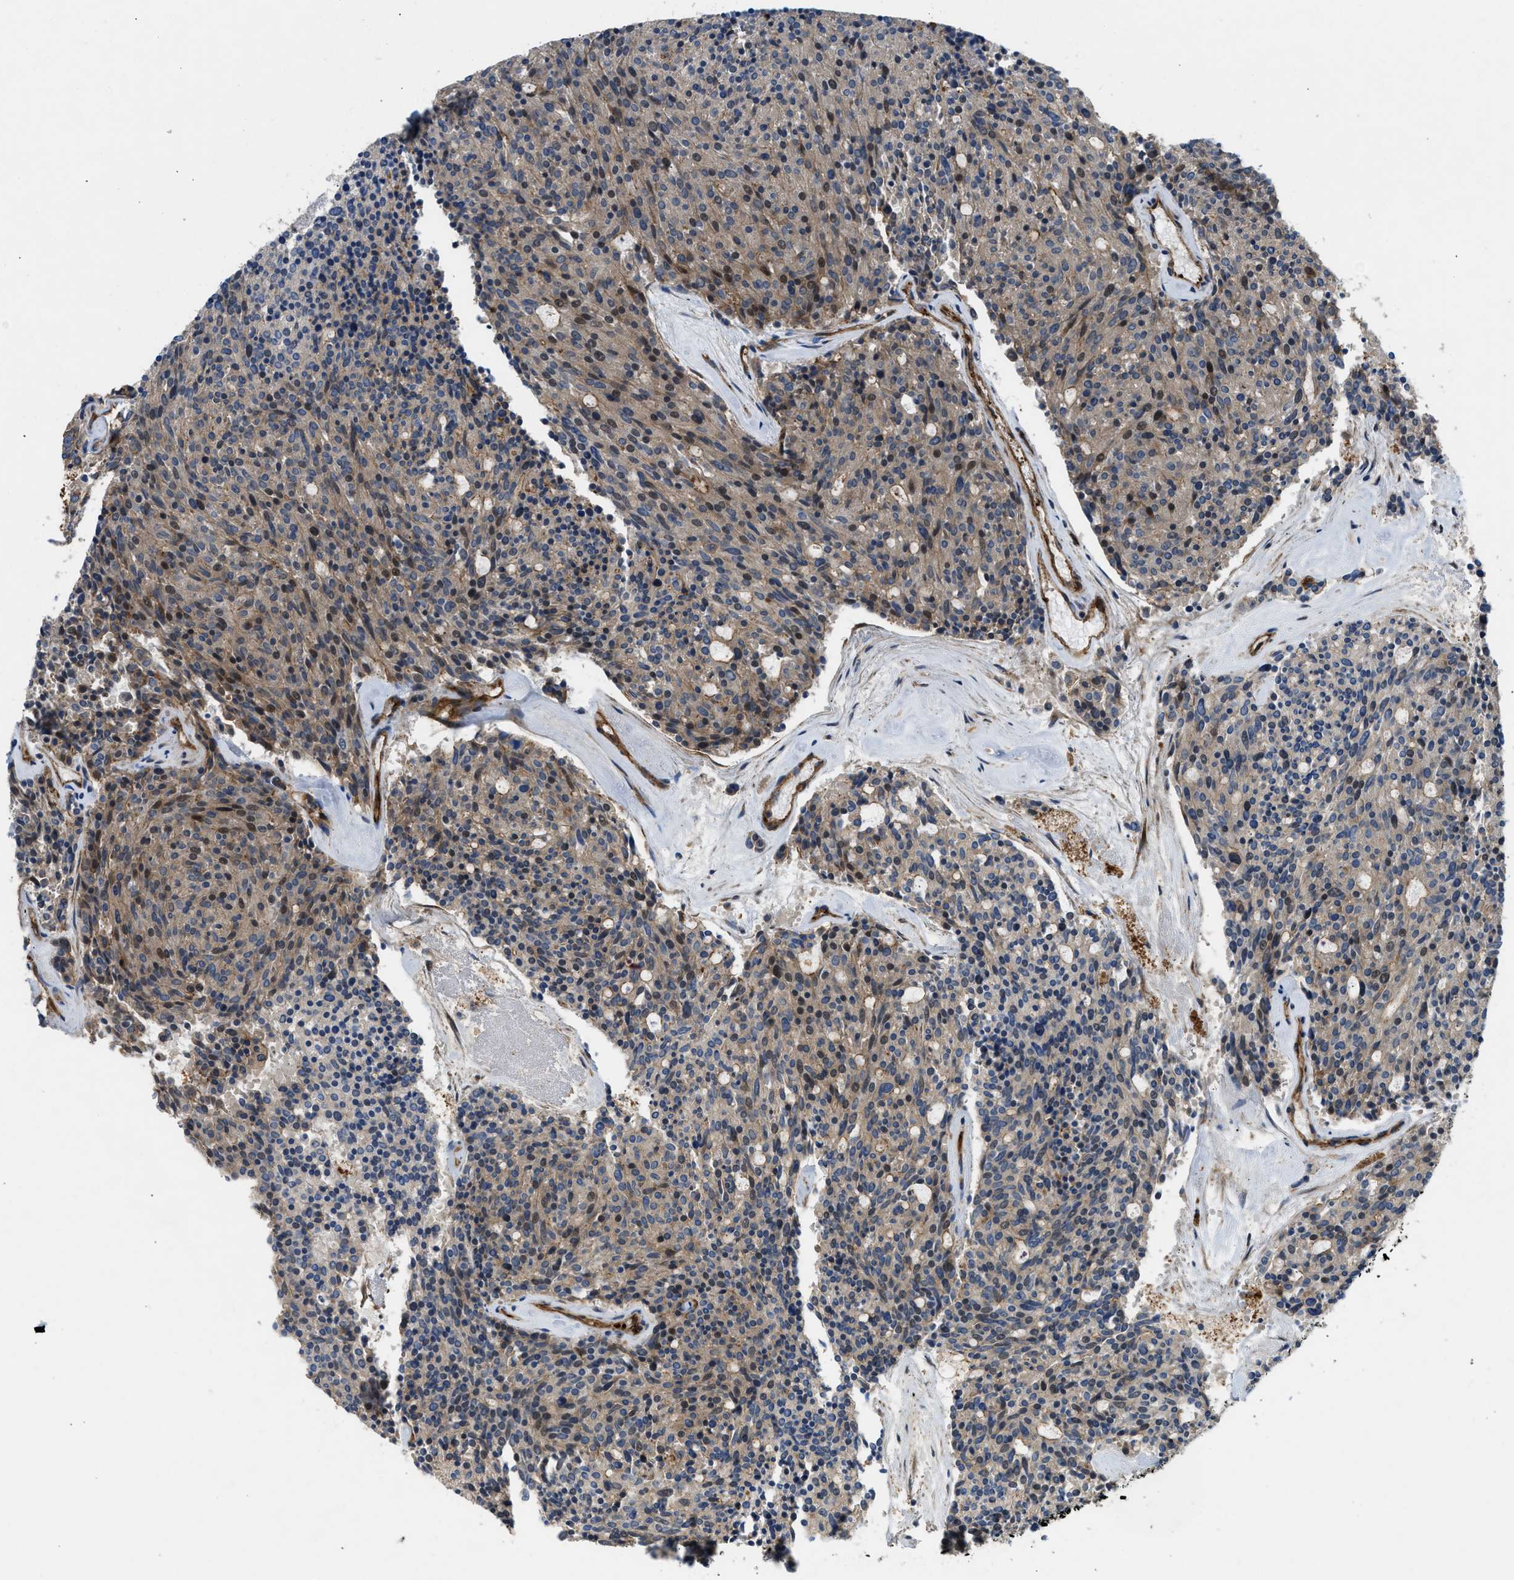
{"staining": {"intensity": "moderate", "quantity": ">75%", "location": "cytoplasmic/membranous,nuclear"}, "tissue": "carcinoid", "cell_type": "Tumor cells", "image_type": "cancer", "snomed": [{"axis": "morphology", "description": "Carcinoid, malignant, NOS"}, {"axis": "topography", "description": "Pancreas"}], "caption": "Protein staining of carcinoid tissue demonstrates moderate cytoplasmic/membranous and nuclear expression in about >75% of tumor cells.", "gene": "NYNRIN", "patient": {"sex": "female", "age": 54}}